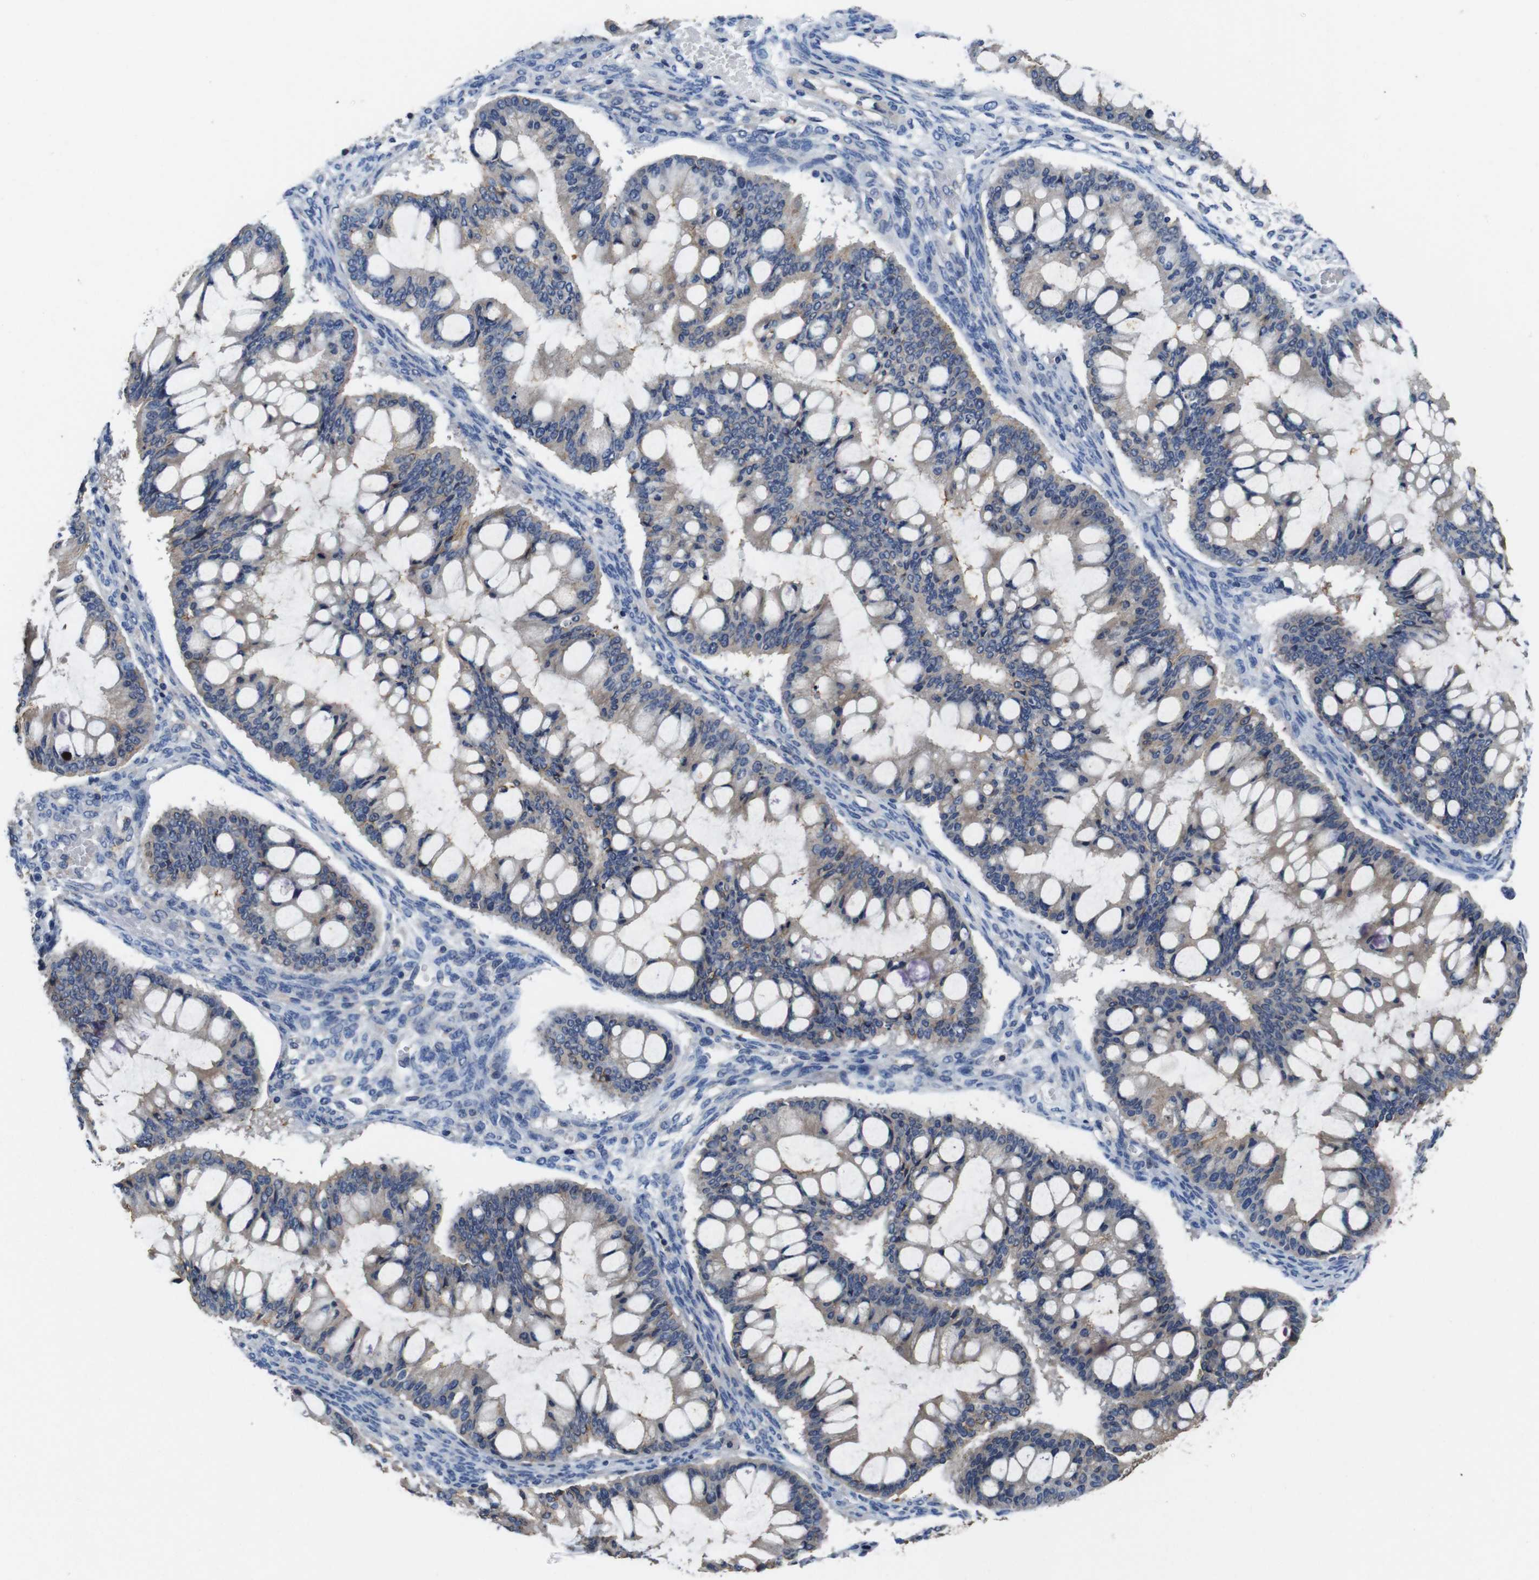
{"staining": {"intensity": "weak", "quantity": "<25%", "location": "cytoplasmic/membranous"}, "tissue": "ovarian cancer", "cell_type": "Tumor cells", "image_type": "cancer", "snomed": [{"axis": "morphology", "description": "Cystadenocarcinoma, mucinous, NOS"}, {"axis": "topography", "description": "Ovary"}], "caption": "Ovarian mucinous cystadenocarcinoma was stained to show a protein in brown. There is no significant staining in tumor cells. (Stains: DAB (3,3'-diaminobenzidine) immunohistochemistry with hematoxylin counter stain, Microscopy: brightfield microscopy at high magnification).", "gene": "GLIPR1", "patient": {"sex": "female", "age": 73}}